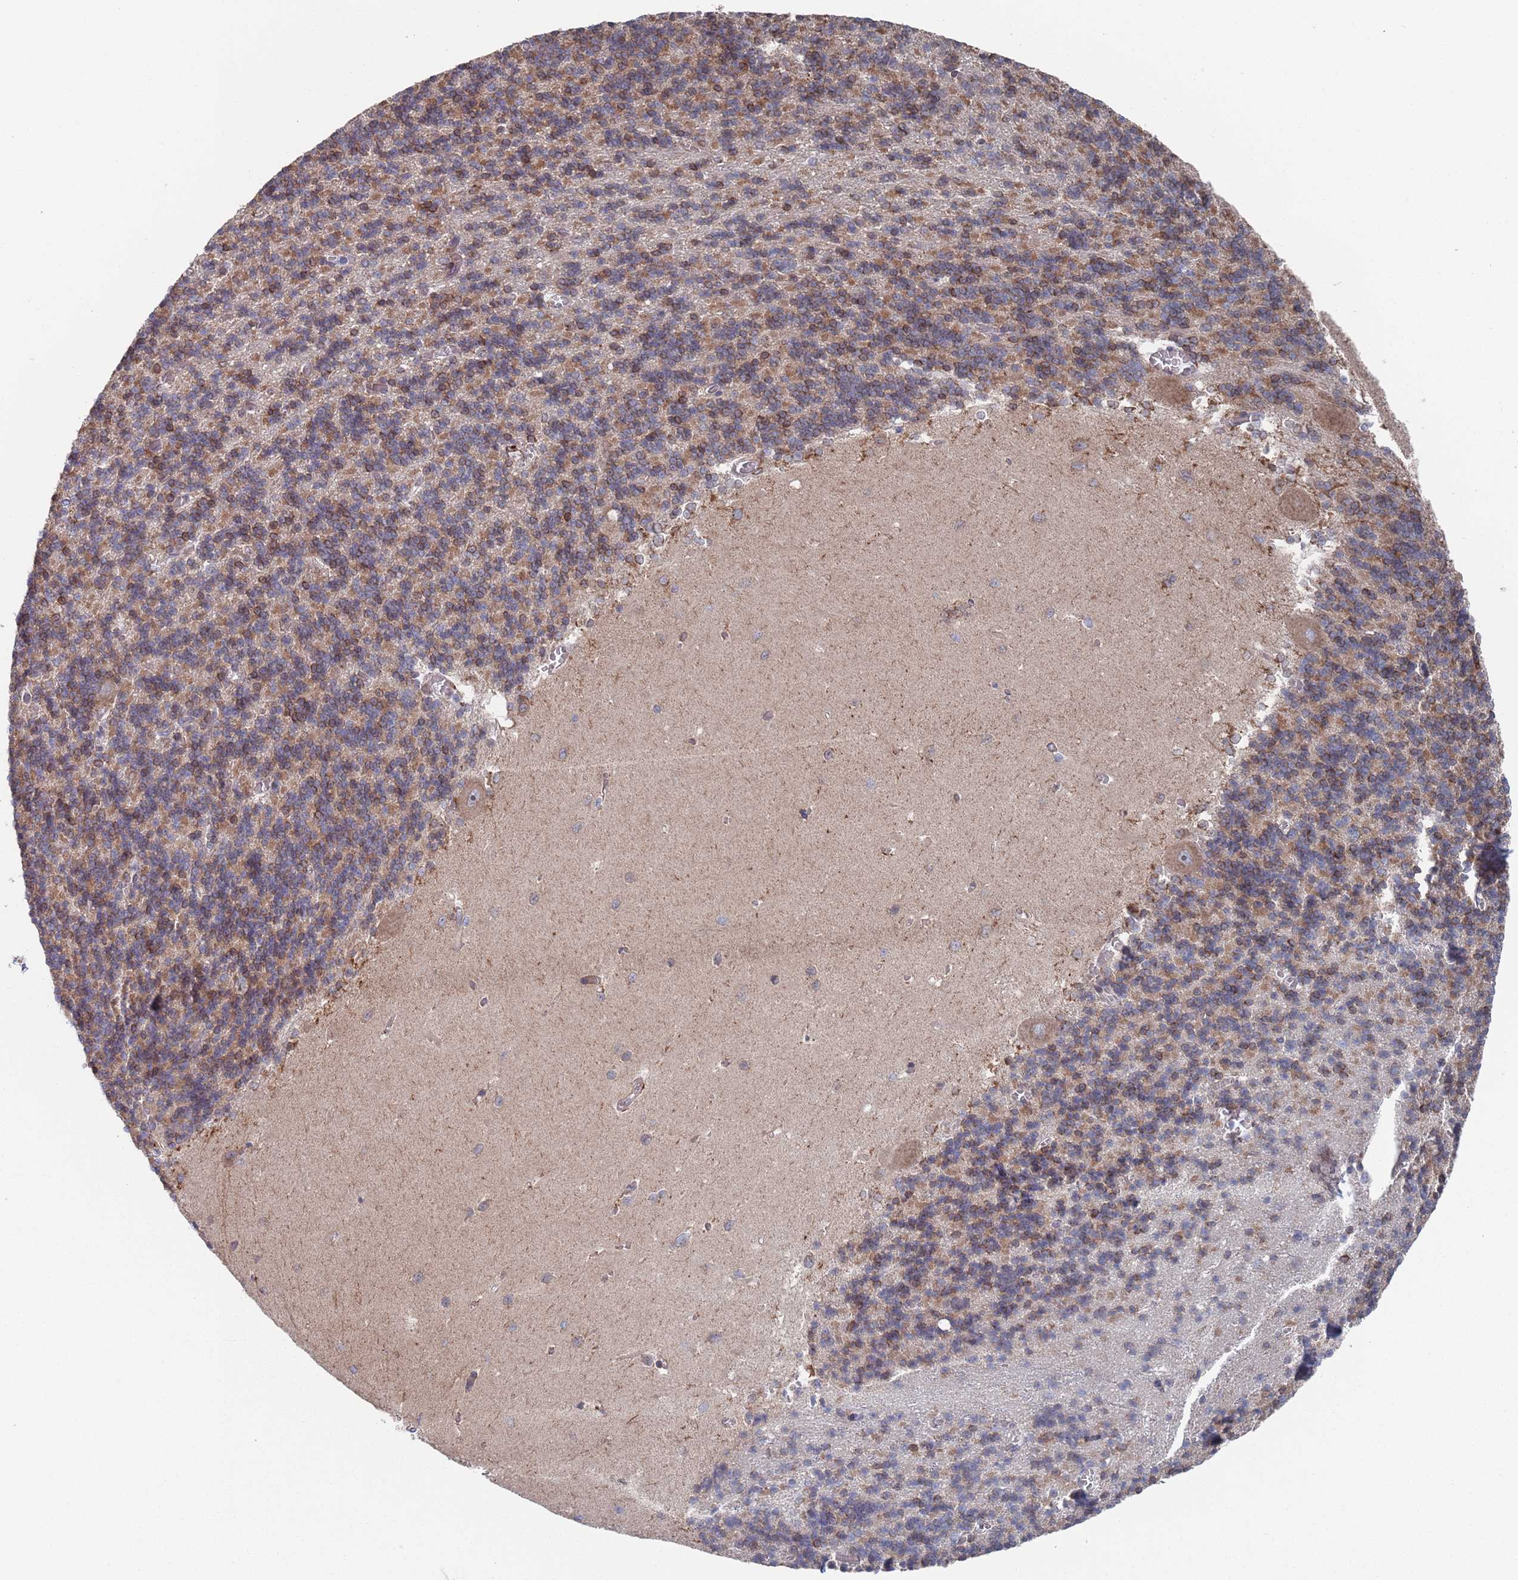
{"staining": {"intensity": "moderate", "quantity": "25%-75%", "location": "cytoplasmic/membranous"}, "tissue": "cerebellum", "cell_type": "Cells in granular layer", "image_type": "normal", "snomed": [{"axis": "morphology", "description": "Normal tissue, NOS"}, {"axis": "topography", "description": "Cerebellum"}], "caption": "Immunohistochemical staining of normal cerebellum shows moderate cytoplasmic/membranous protein positivity in approximately 25%-75% of cells in granular layer.", "gene": "CCDC106", "patient": {"sex": "male", "age": 37}}